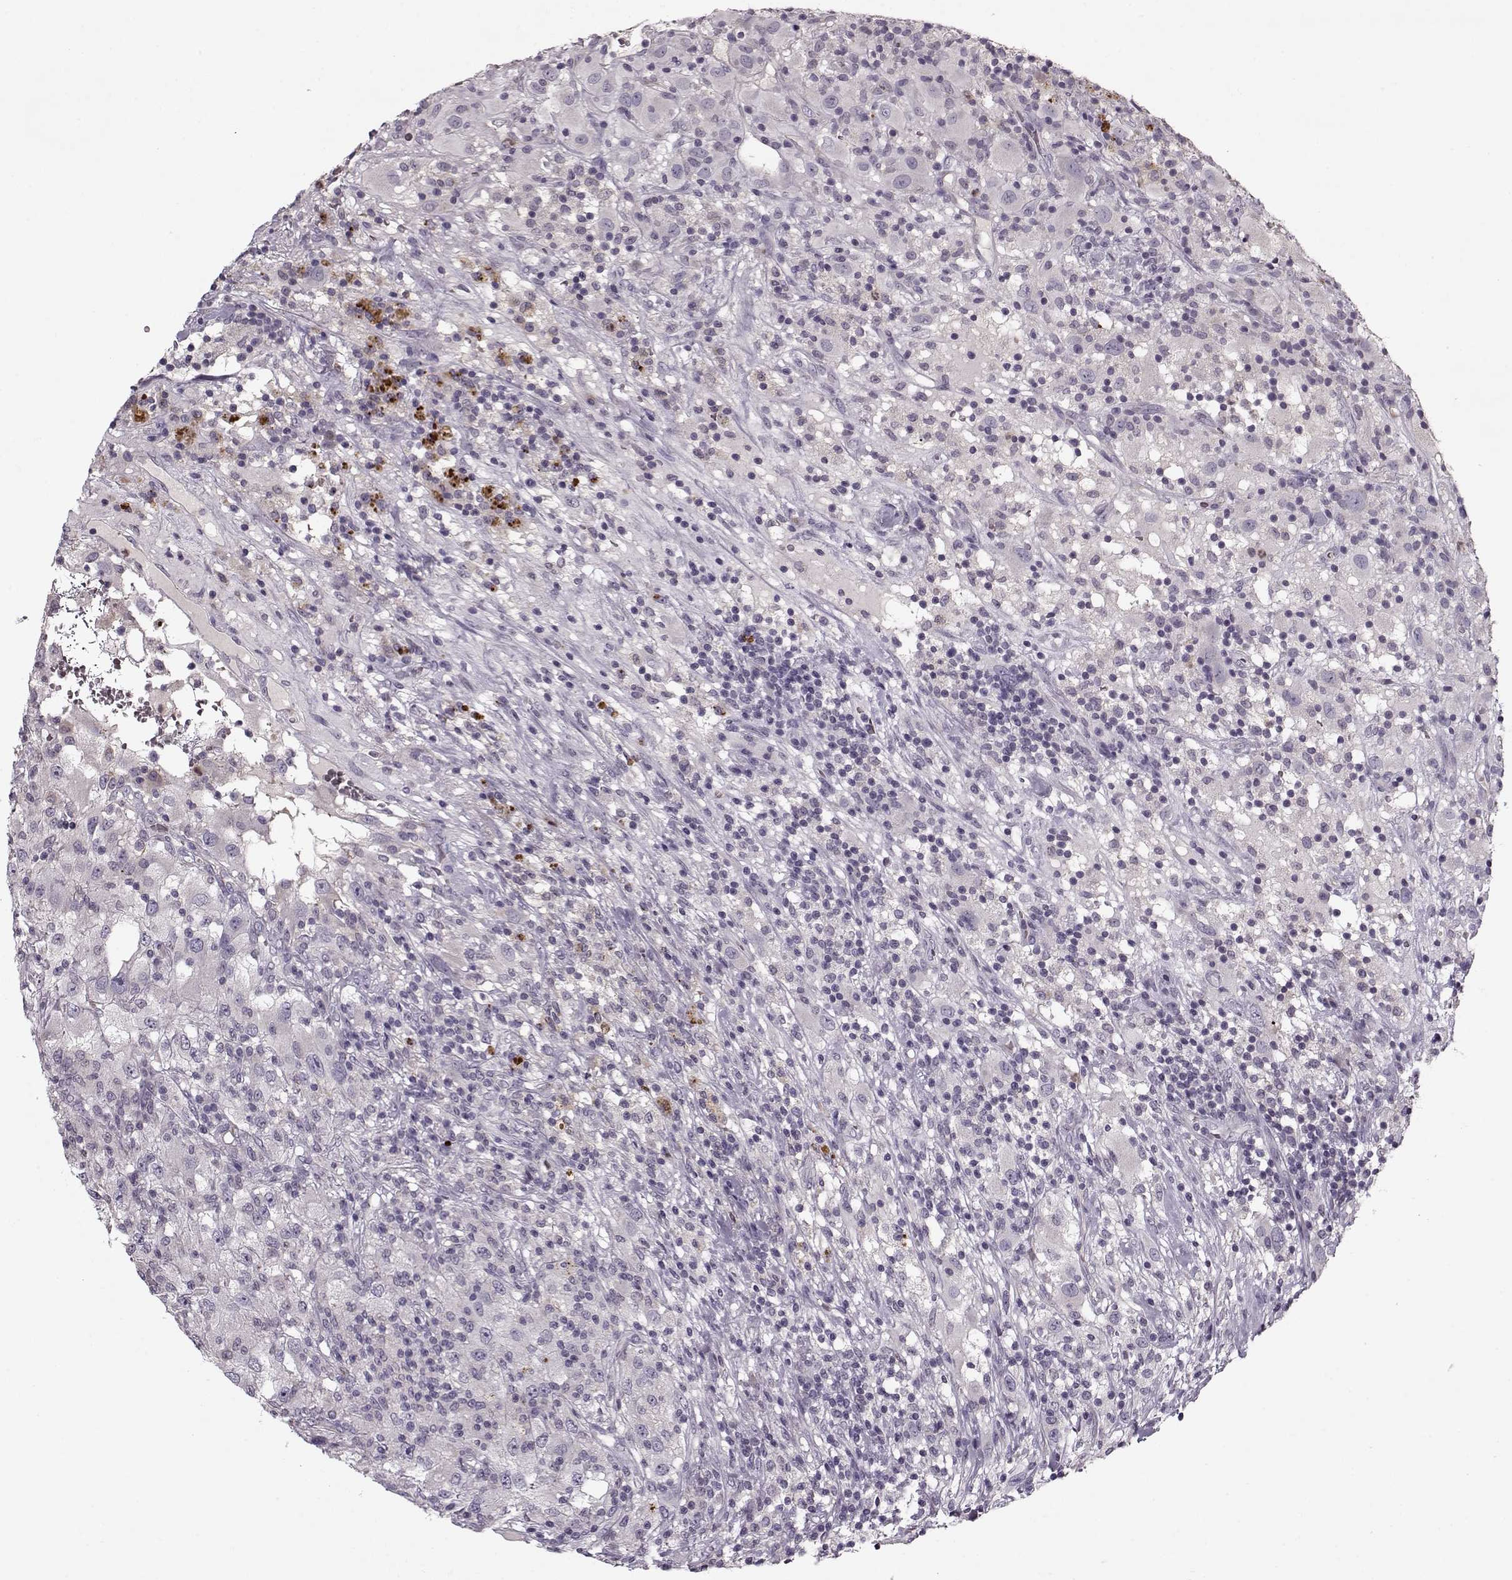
{"staining": {"intensity": "negative", "quantity": "none", "location": "none"}, "tissue": "renal cancer", "cell_type": "Tumor cells", "image_type": "cancer", "snomed": [{"axis": "morphology", "description": "Adenocarcinoma, NOS"}, {"axis": "topography", "description": "Kidney"}], "caption": "Tumor cells are negative for protein expression in human renal cancer.", "gene": "ACOT11", "patient": {"sex": "female", "age": 67}}